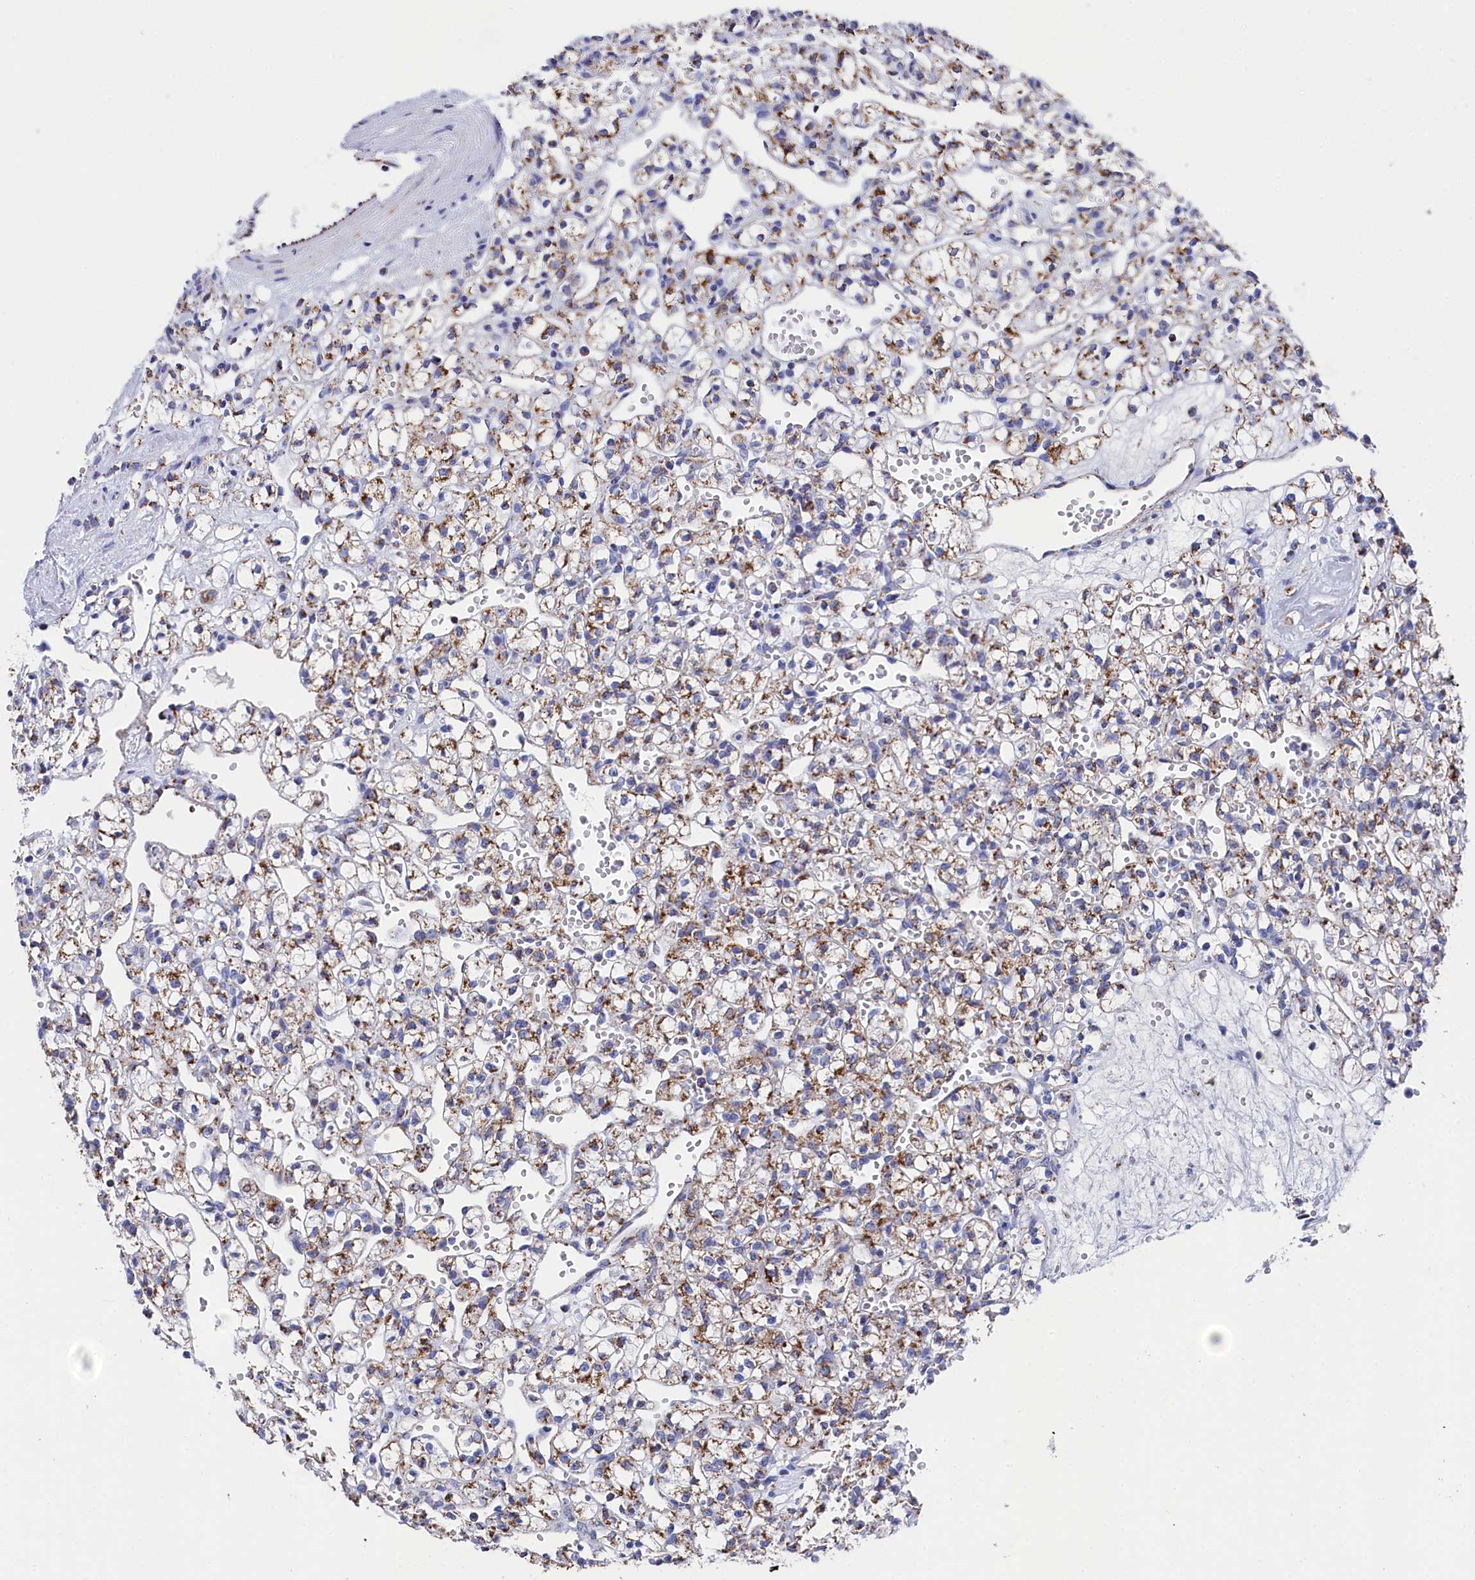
{"staining": {"intensity": "weak", "quantity": ">75%", "location": "cytoplasmic/membranous"}, "tissue": "renal cancer", "cell_type": "Tumor cells", "image_type": "cancer", "snomed": [{"axis": "morphology", "description": "Adenocarcinoma, NOS"}, {"axis": "topography", "description": "Kidney"}], "caption": "Immunohistochemistry (IHC) photomicrograph of adenocarcinoma (renal) stained for a protein (brown), which exhibits low levels of weak cytoplasmic/membranous positivity in approximately >75% of tumor cells.", "gene": "MMAB", "patient": {"sex": "female", "age": 59}}